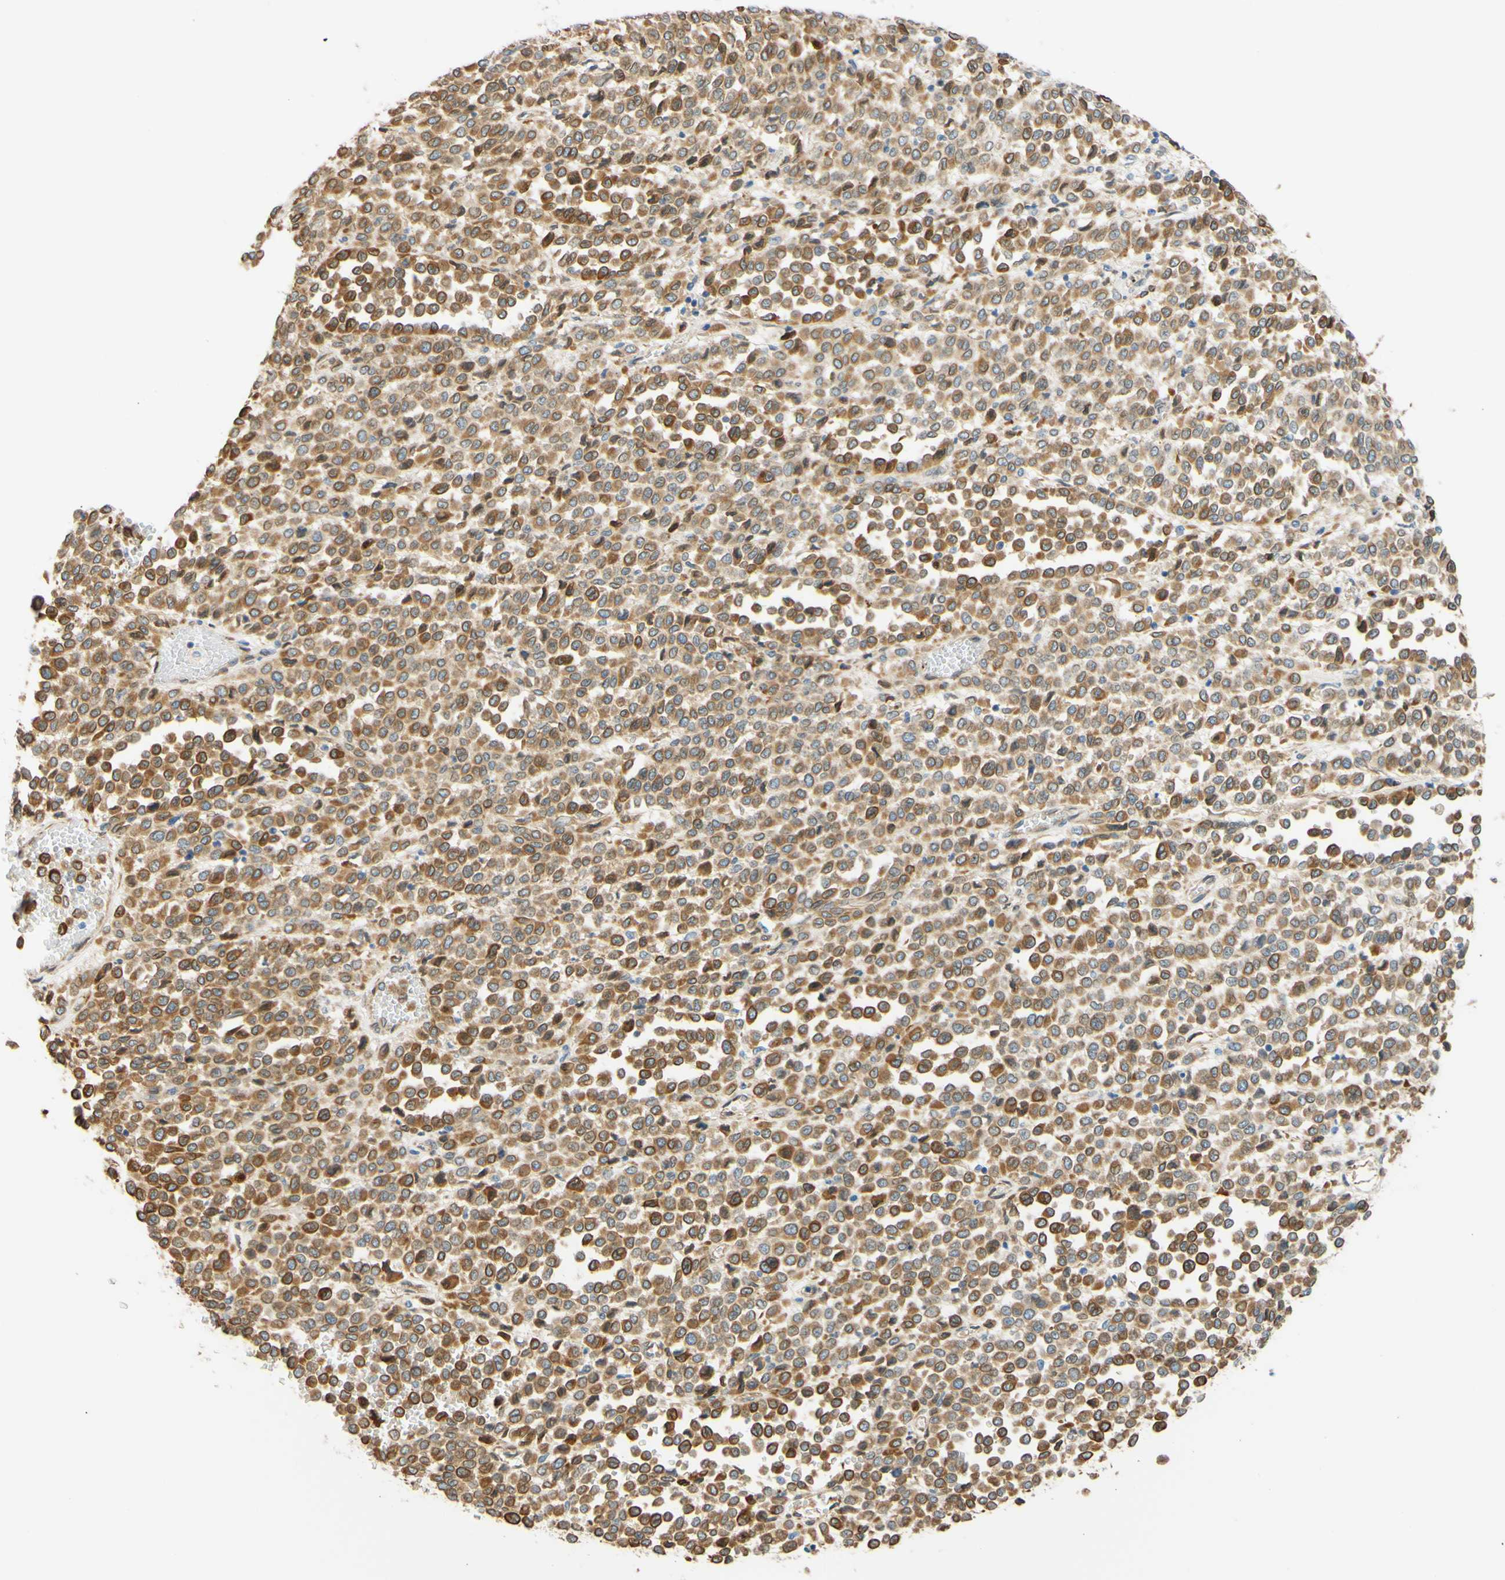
{"staining": {"intensity": "moderate", "quantity": ">75%", "location": "cytoplasmic/membranous,nuclear"}, "tissue": "melanoma", "cell_type": "Tumor cells", "image_type": "cancer", "snomed": [{"axis": "morphology", "description": "Malignant melanoma, Metastatic site"}, {"axis": "topography", "description": "Pancreas"}], "caption": "IHC of malignant melanoma (metastatic site) exhibits medium levels of moderate cytoplasmic/membranous and nuclear positivity in about >75% of tumor cells. The staining is performed using DAB (3,3'-diaminobenzidine) brown chromogen to label protein expression. The nuclei are counter-stained blue using hematoxylin.", "gene": "ENDOD1", "patient": {"sex": "female", "age": 30}}